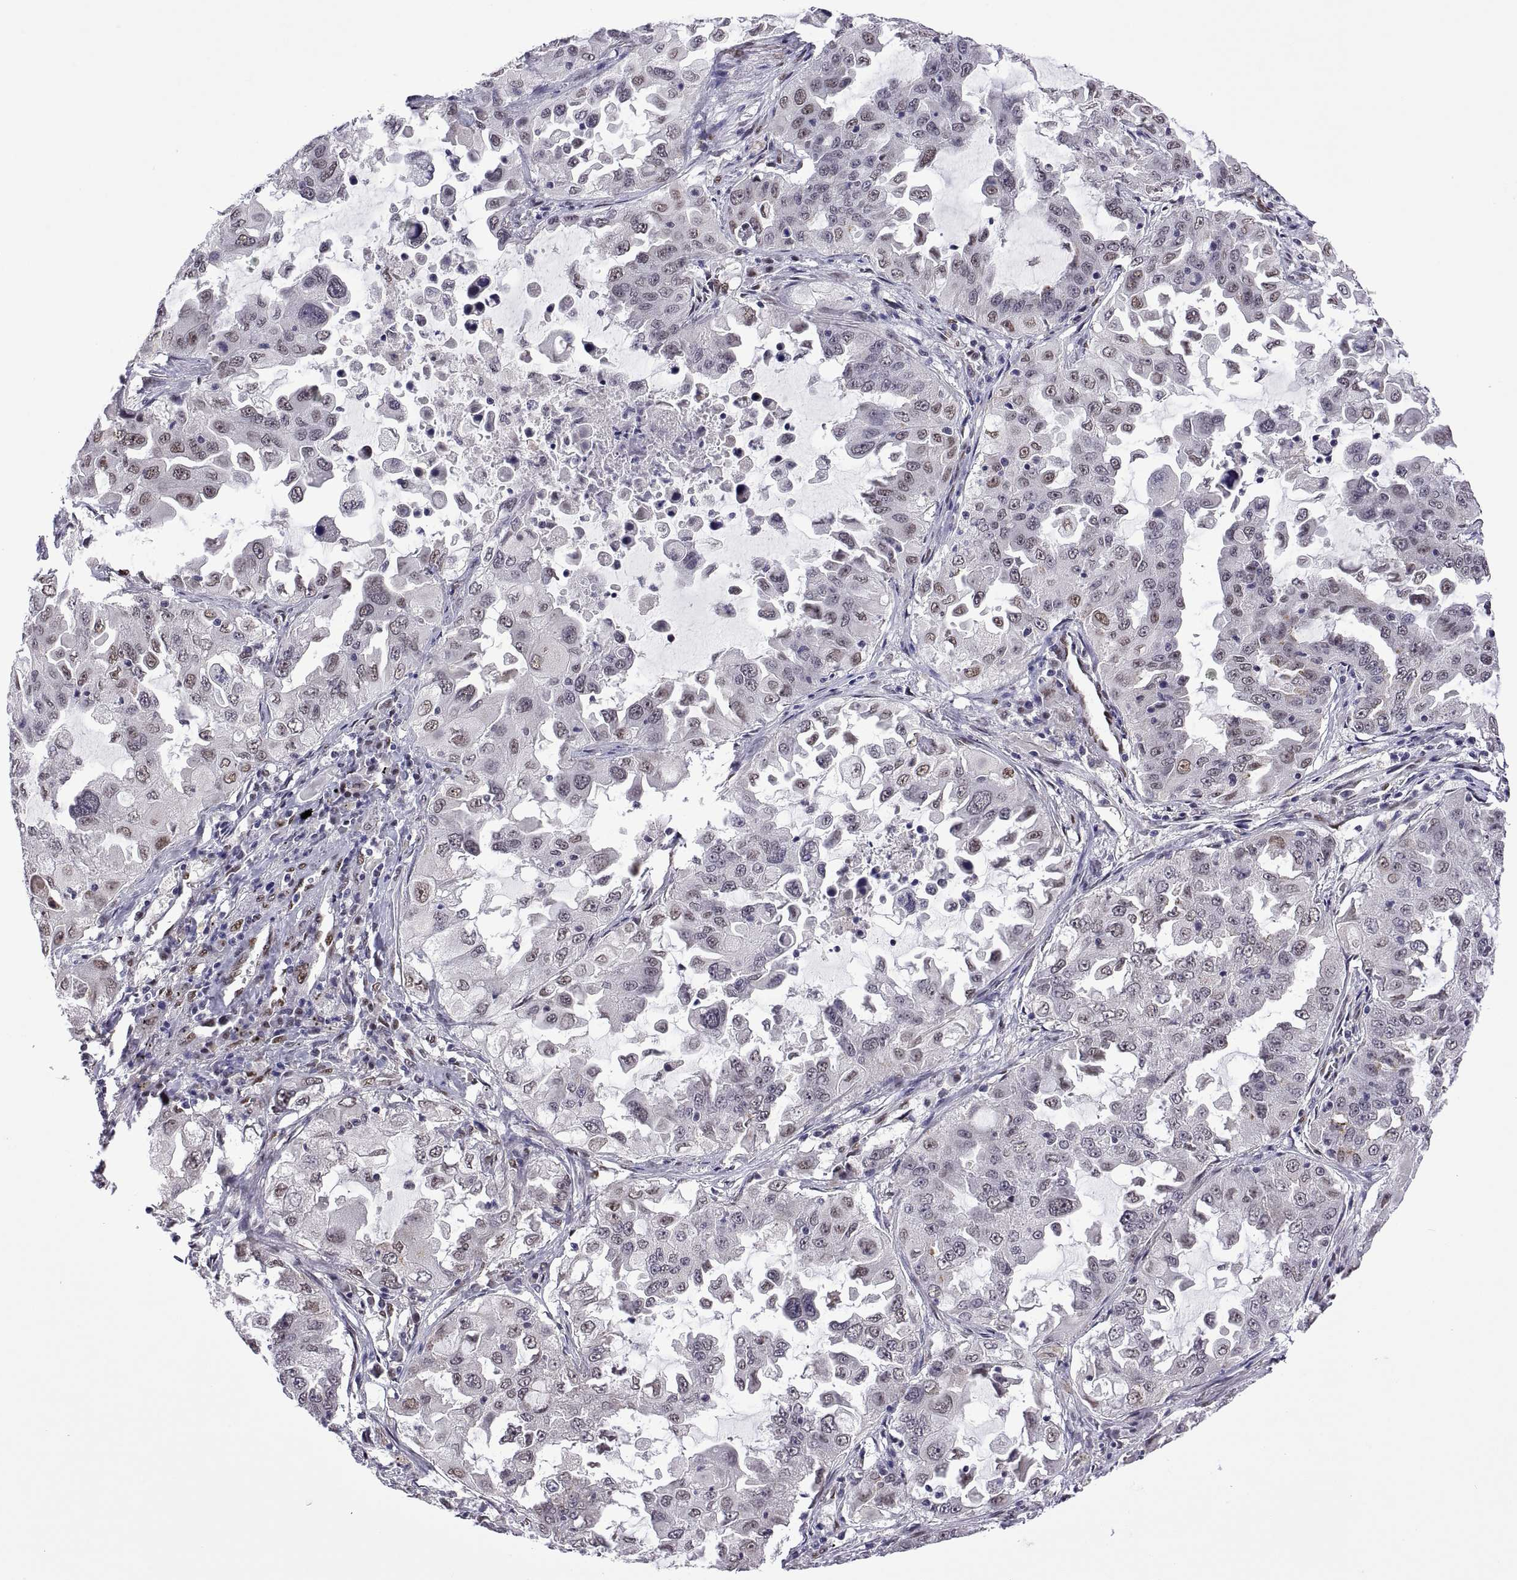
{"staining": {"intensity": "negative", "quantity": "none", "location": "none"}, "tissue": "lung cancer", "cell_type": "Tumor cells", "image_type": "cancer", "snomed": [{"axis": "morphology", "description": "Adenocarcinoma, NOS"}, {"axis": "topography", "description": "Lung"}], "caption": "This is a histopathology image of IHC staining of adenocarcinoma (lung), which shows no expression in tumor cells.", "gene": "NR4A1", "patient": {"sex": "female", "age": 61}}